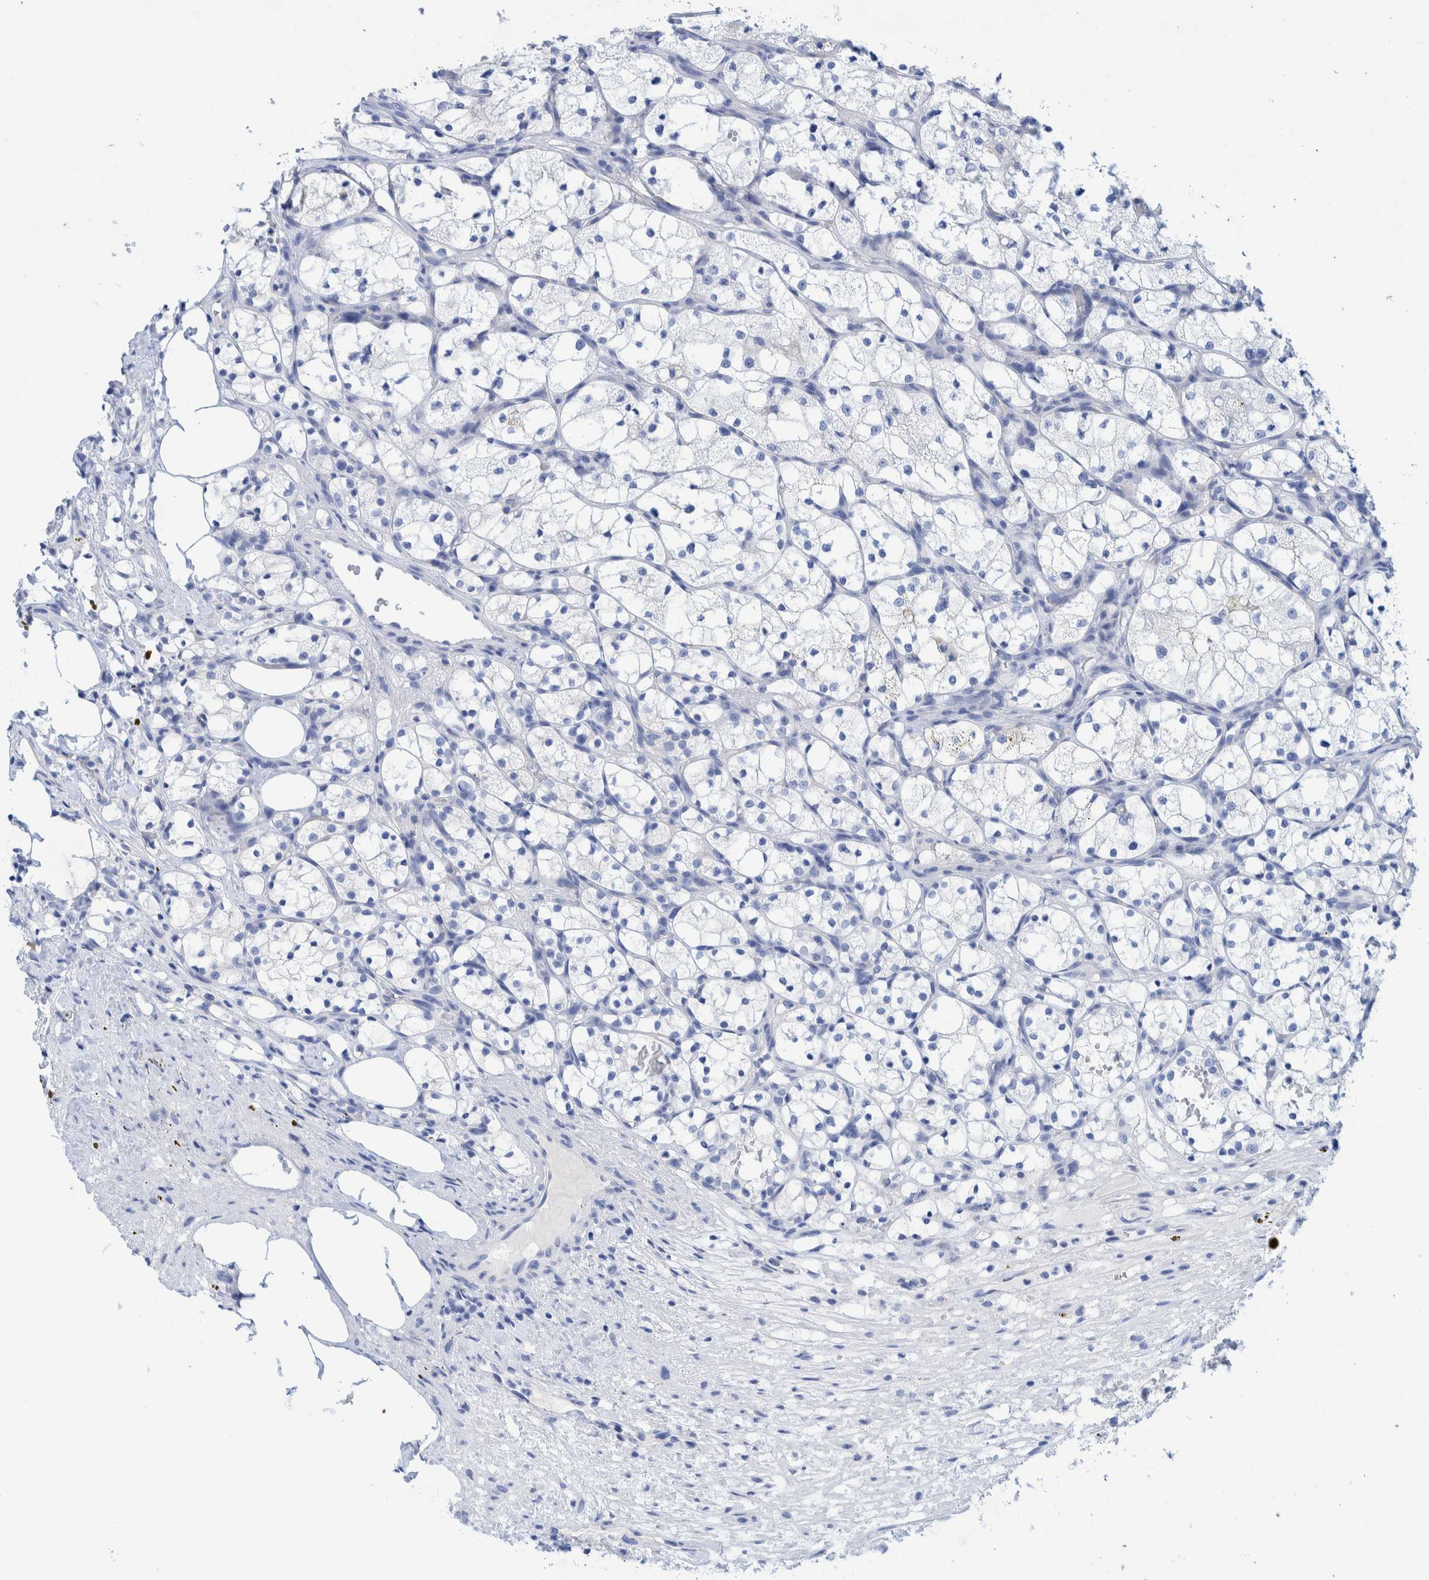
{"staining": {"intensity": "negative", "quantity": "none", "location": "none"}, "tissue": "renal cancer", "cell_type": "Tumor cells", "image_type": "cancer", "snomed": [{"axis": "morphology", "description": "Adenocarcinoma, NOS"}, {"axis": "topography", "description": "Kidney"}], "caption": "DAB immunohistochemical staining of human renal cancer (adenocarcinoma) exhibits no significant expression in tumor cells. (IHC, brightfield microscopy, high magnification).", "gene": "PERP", "patient": {"sex": "female", "age": 69}}